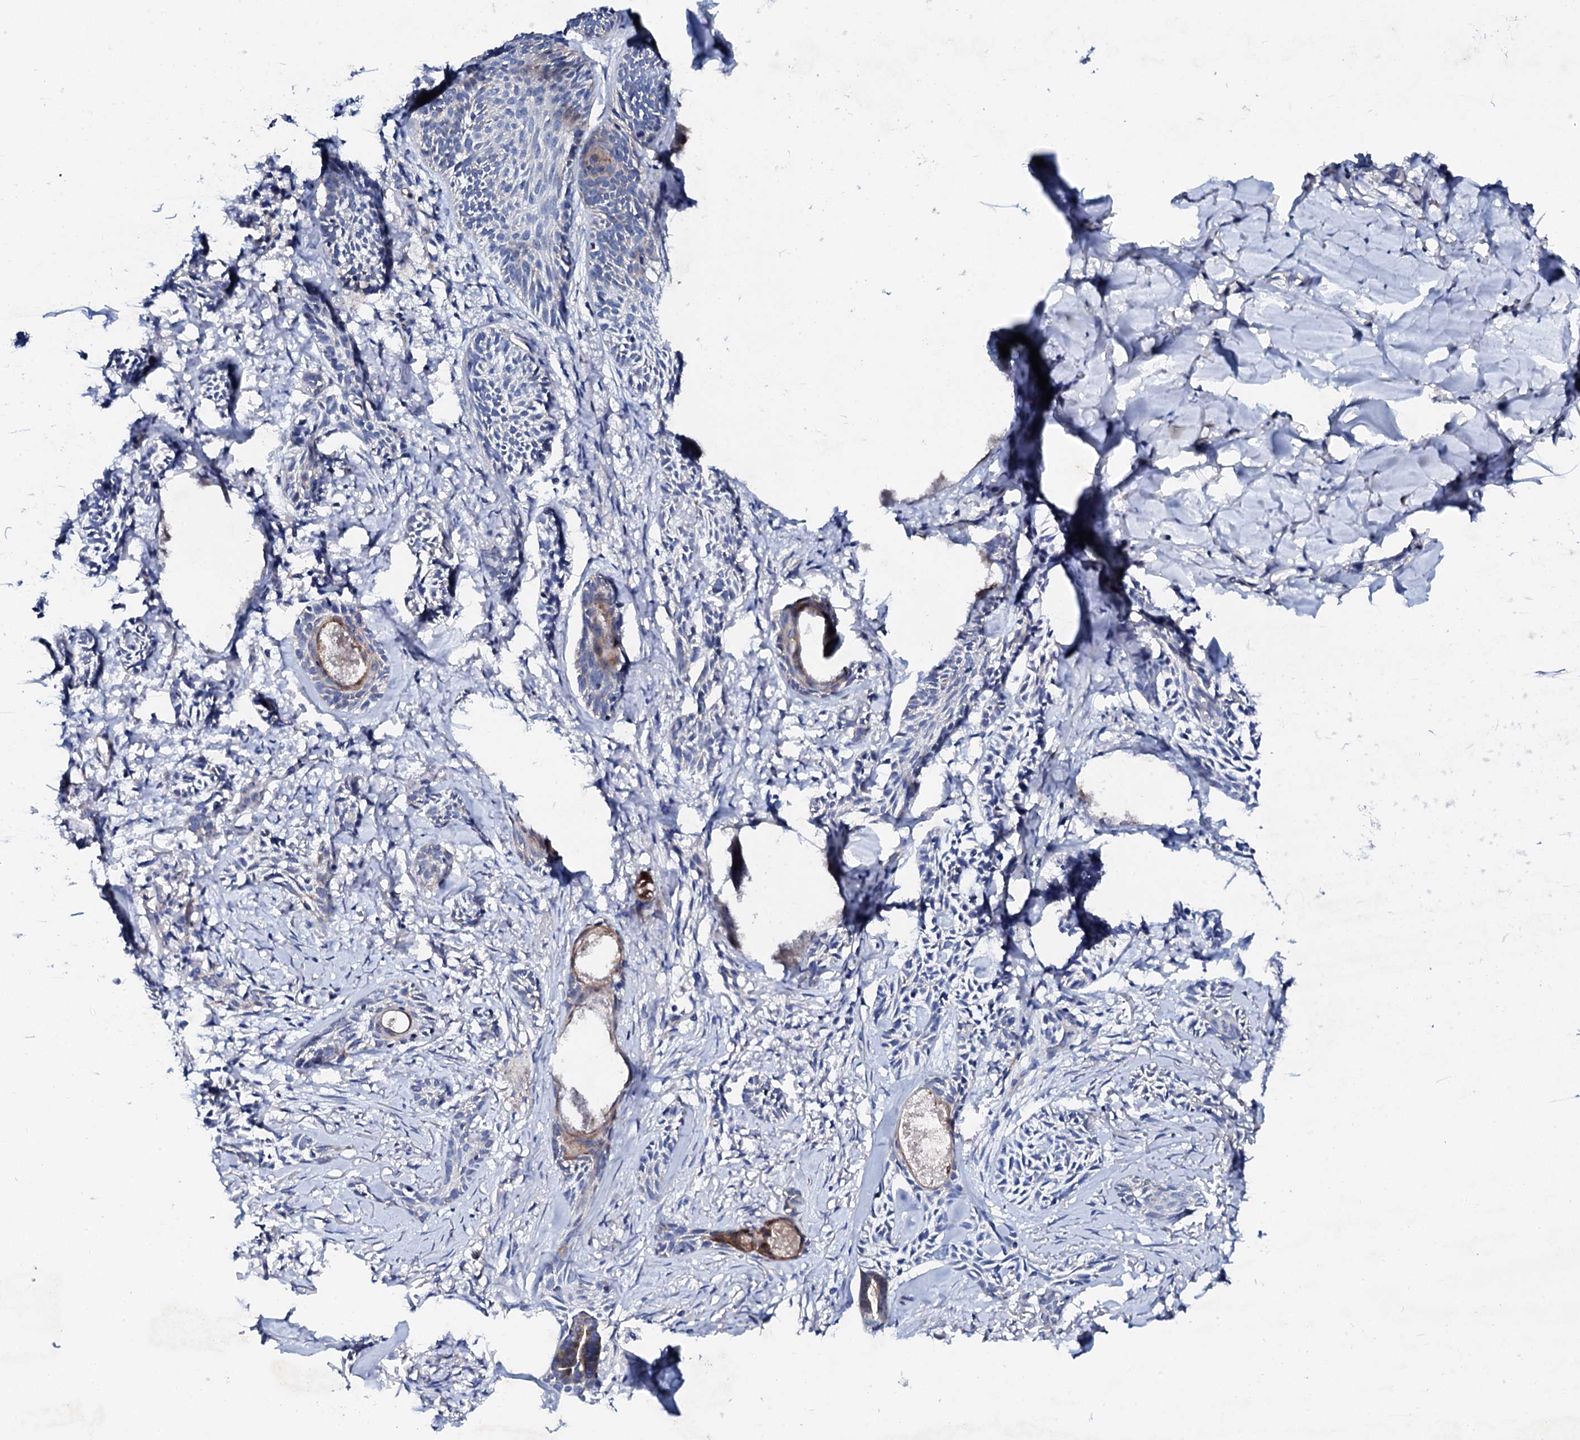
{"staining": {"intensity": "negative", "quantity": "none", "location": "none"}, "tissue": "skin cancer", "cell_type": "Tumor cells", "image_type": "cancer", "snomed": [{"axis": "morphology", "description": "Basal cell carcinoma"}, {"axis": "topography", "description": "Skin"}], "caption": "The image shows no staining of tumor cells in skin cancer (basal cell carcinoma).", "gene": "TRDN", "patient": {"sex": "female", "age": 59}}